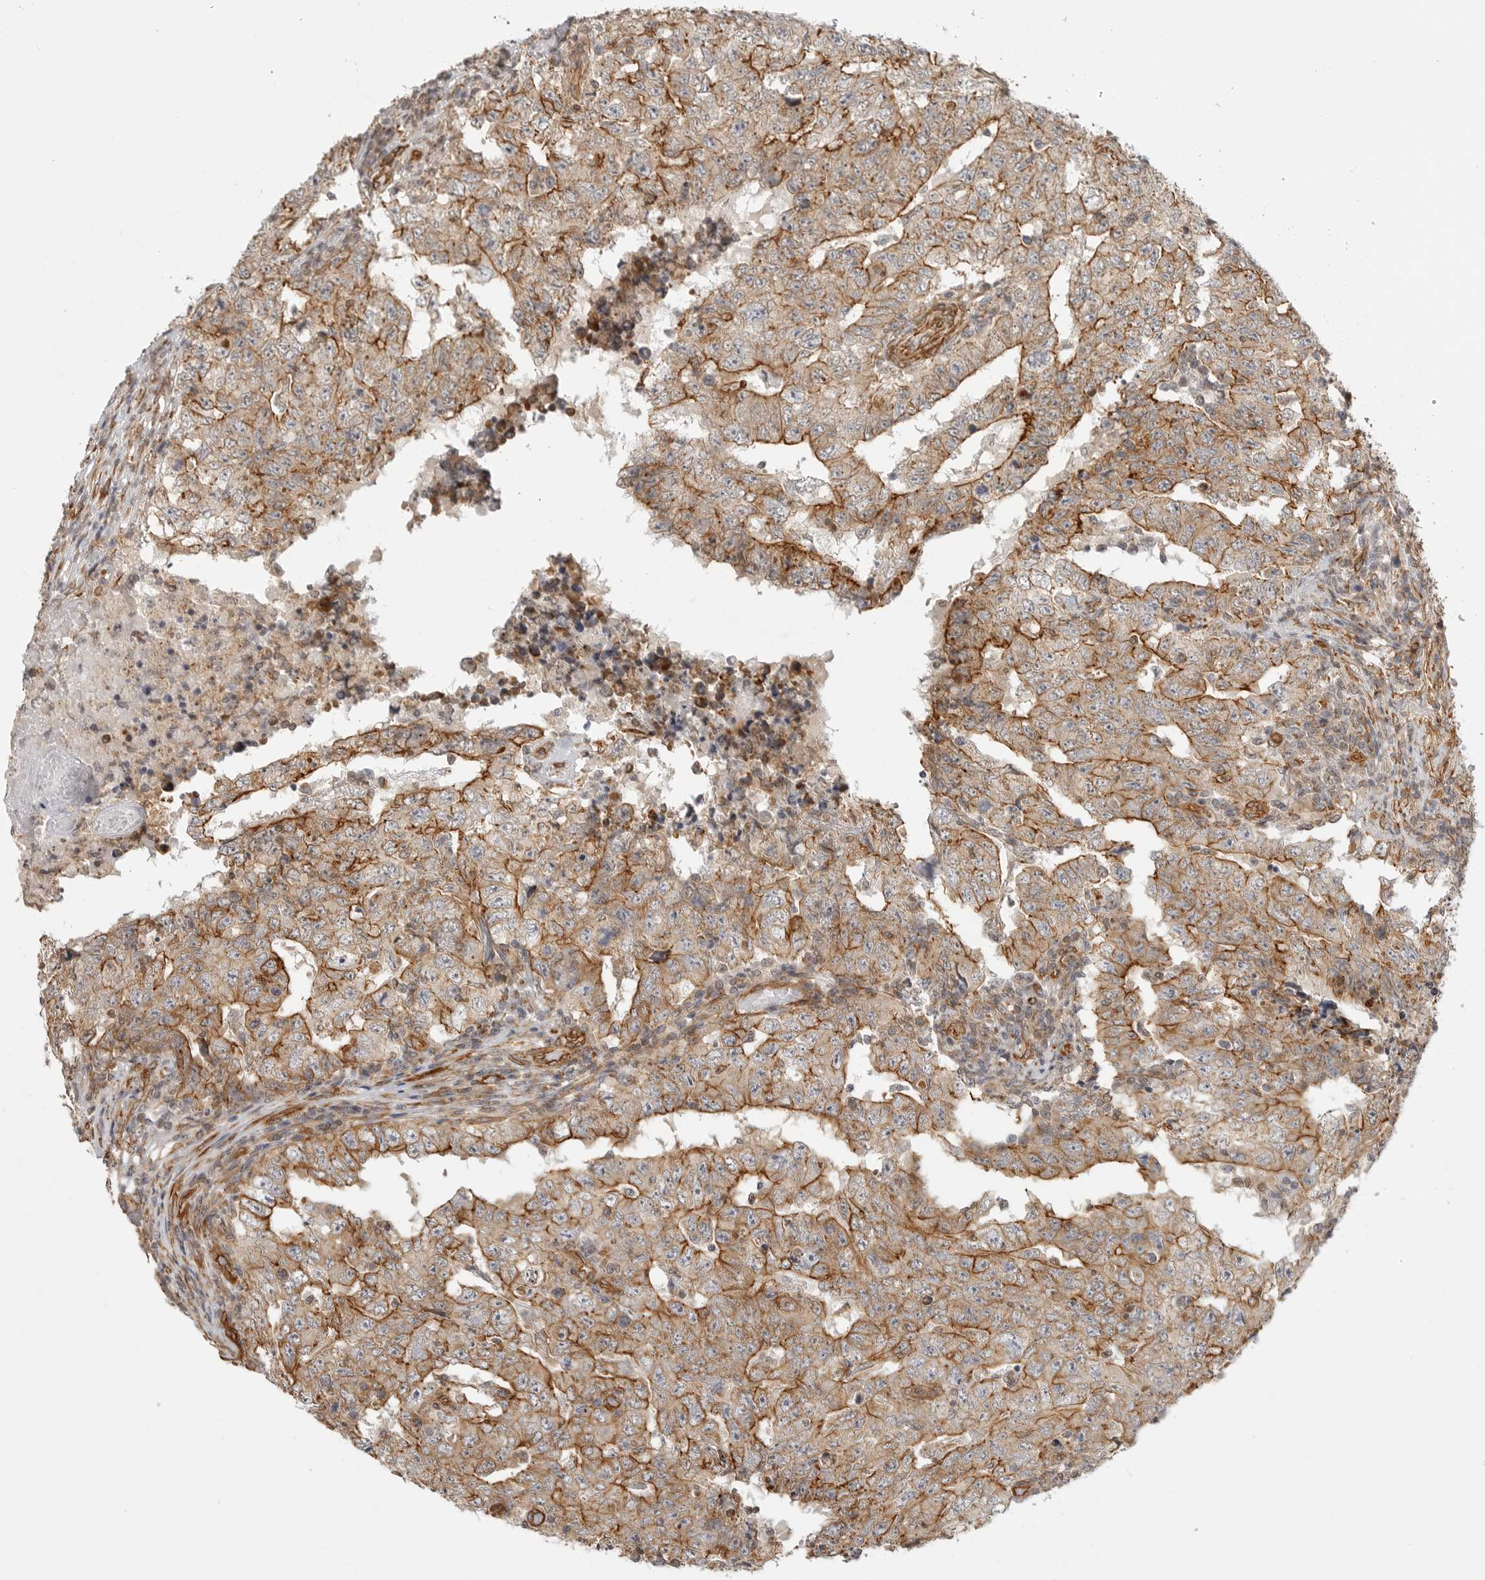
{"staining": {"intensity": "moderate", "quantity": ">75%", "location": "cytoplasmic/membranous"}, "tissue": "testis cancer", "cell_type": "Tumor cells", "image_type": "cancer", "snomed": [{"axis": "morphology", "description": "Carcinoma, Embryonal, NOS"}, {"axis": "topography", "description": "Testis"}], "caption": "Embryonal carcinoma (testis) tissue exhibits moderate cytoplasmic/membranous expression in approximately >75% of tumor cells, visualized by immunohistochemistry.", "gene": "ATOH7", "patient": {"sex": "male", "age": 26}}